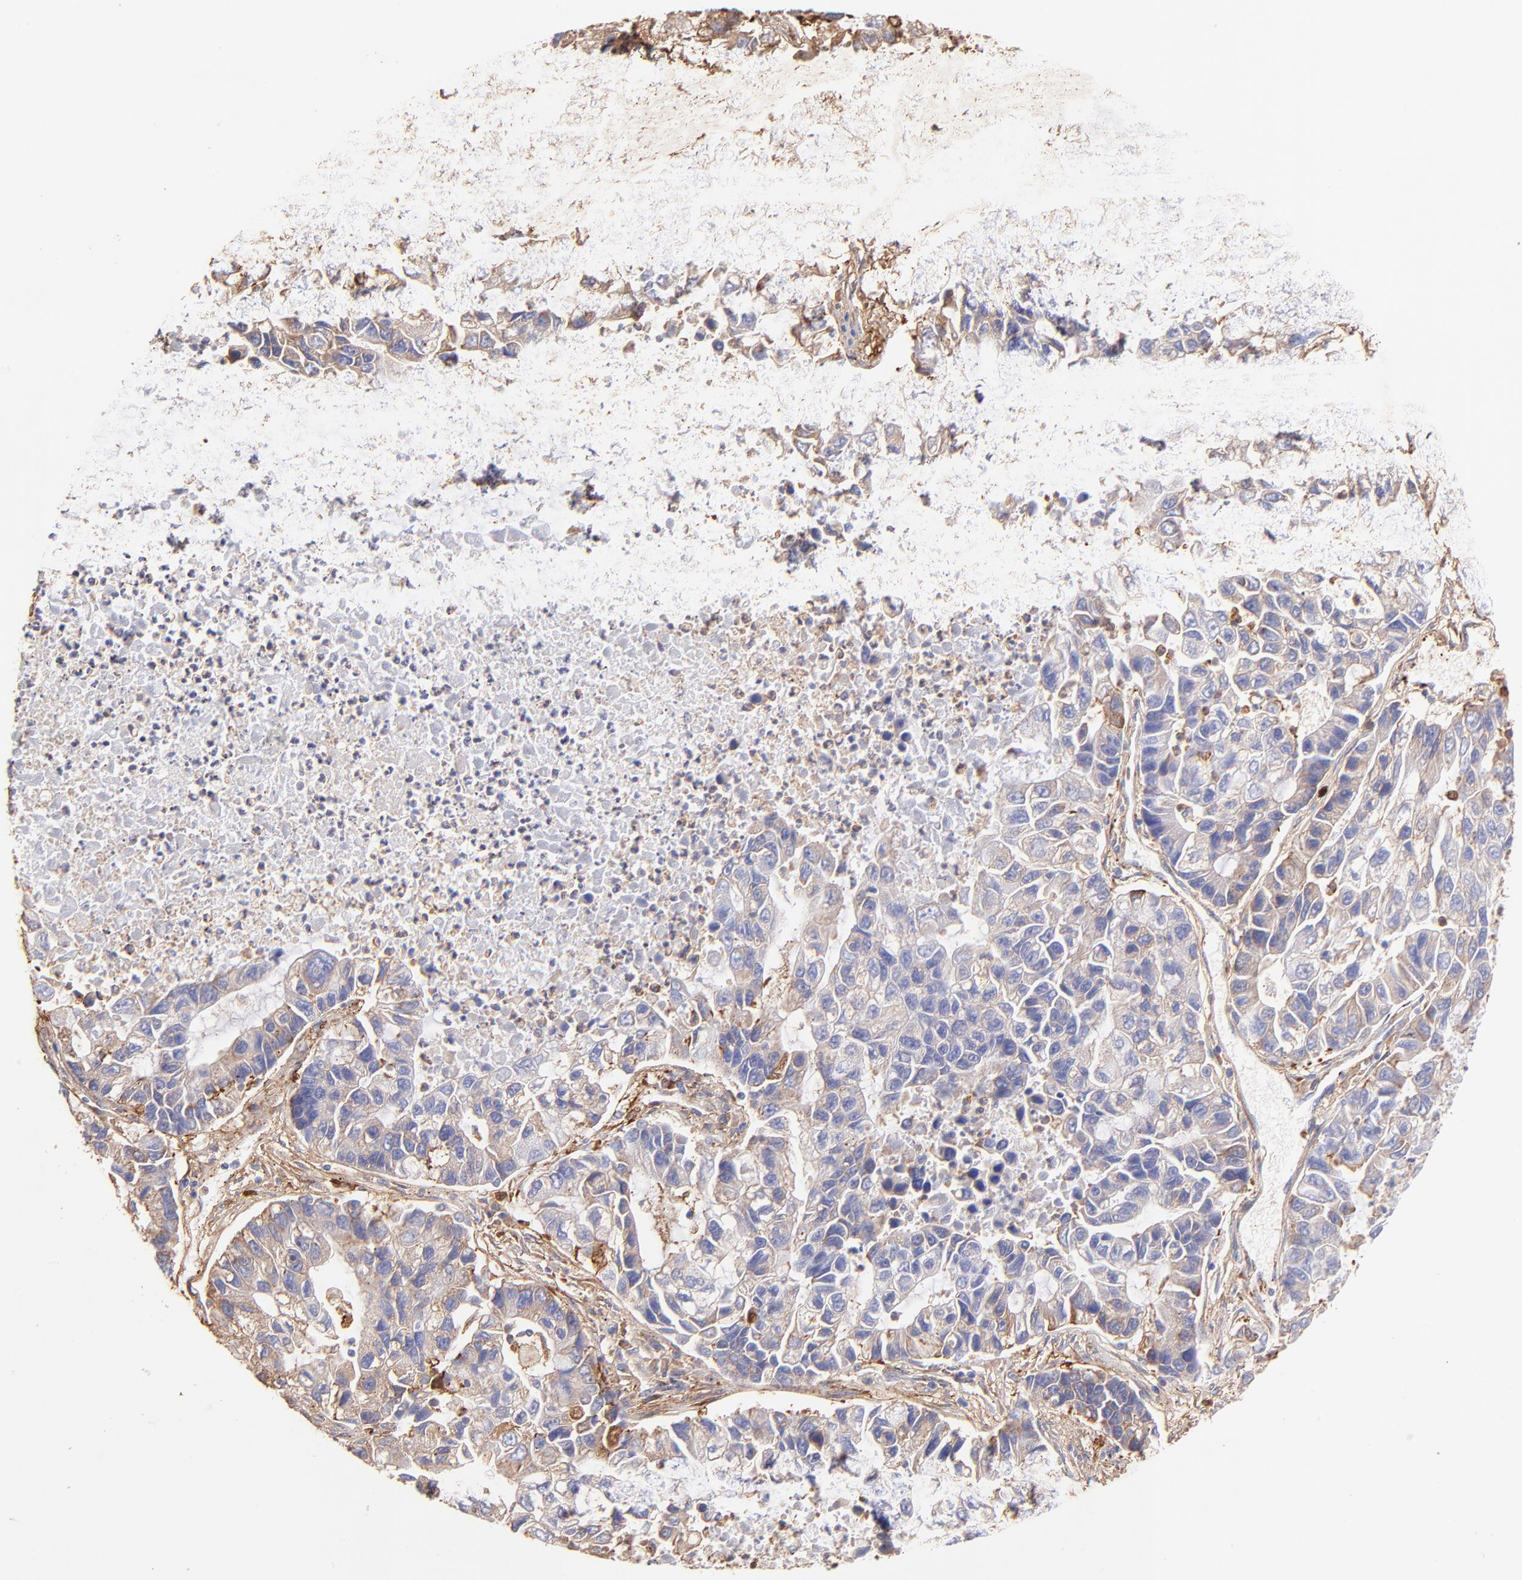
{"staining": {"intensity": "weak", "quantity": "25%-75%", "location": "cytoplasmic/membranous"}, "tissue": "lung cancer", "cell_type": "Tumor cells", "image_type": "cancer", "snomed": [{"axis": "morphology", "description": "Adenocarcinoma, NOS"}, {"axis": "topography", "description": "Lung"}], "caption": "DAB immunohistochemical staining of lung cancer reveals weak cytoplasmic/membranous protein staining in approximately 25%-75% of tumor cells. (DAB IHC with brightfield microscopy, high magnification).", "gene": "BGN", "patient": {"sex": "female", "age": 51}}